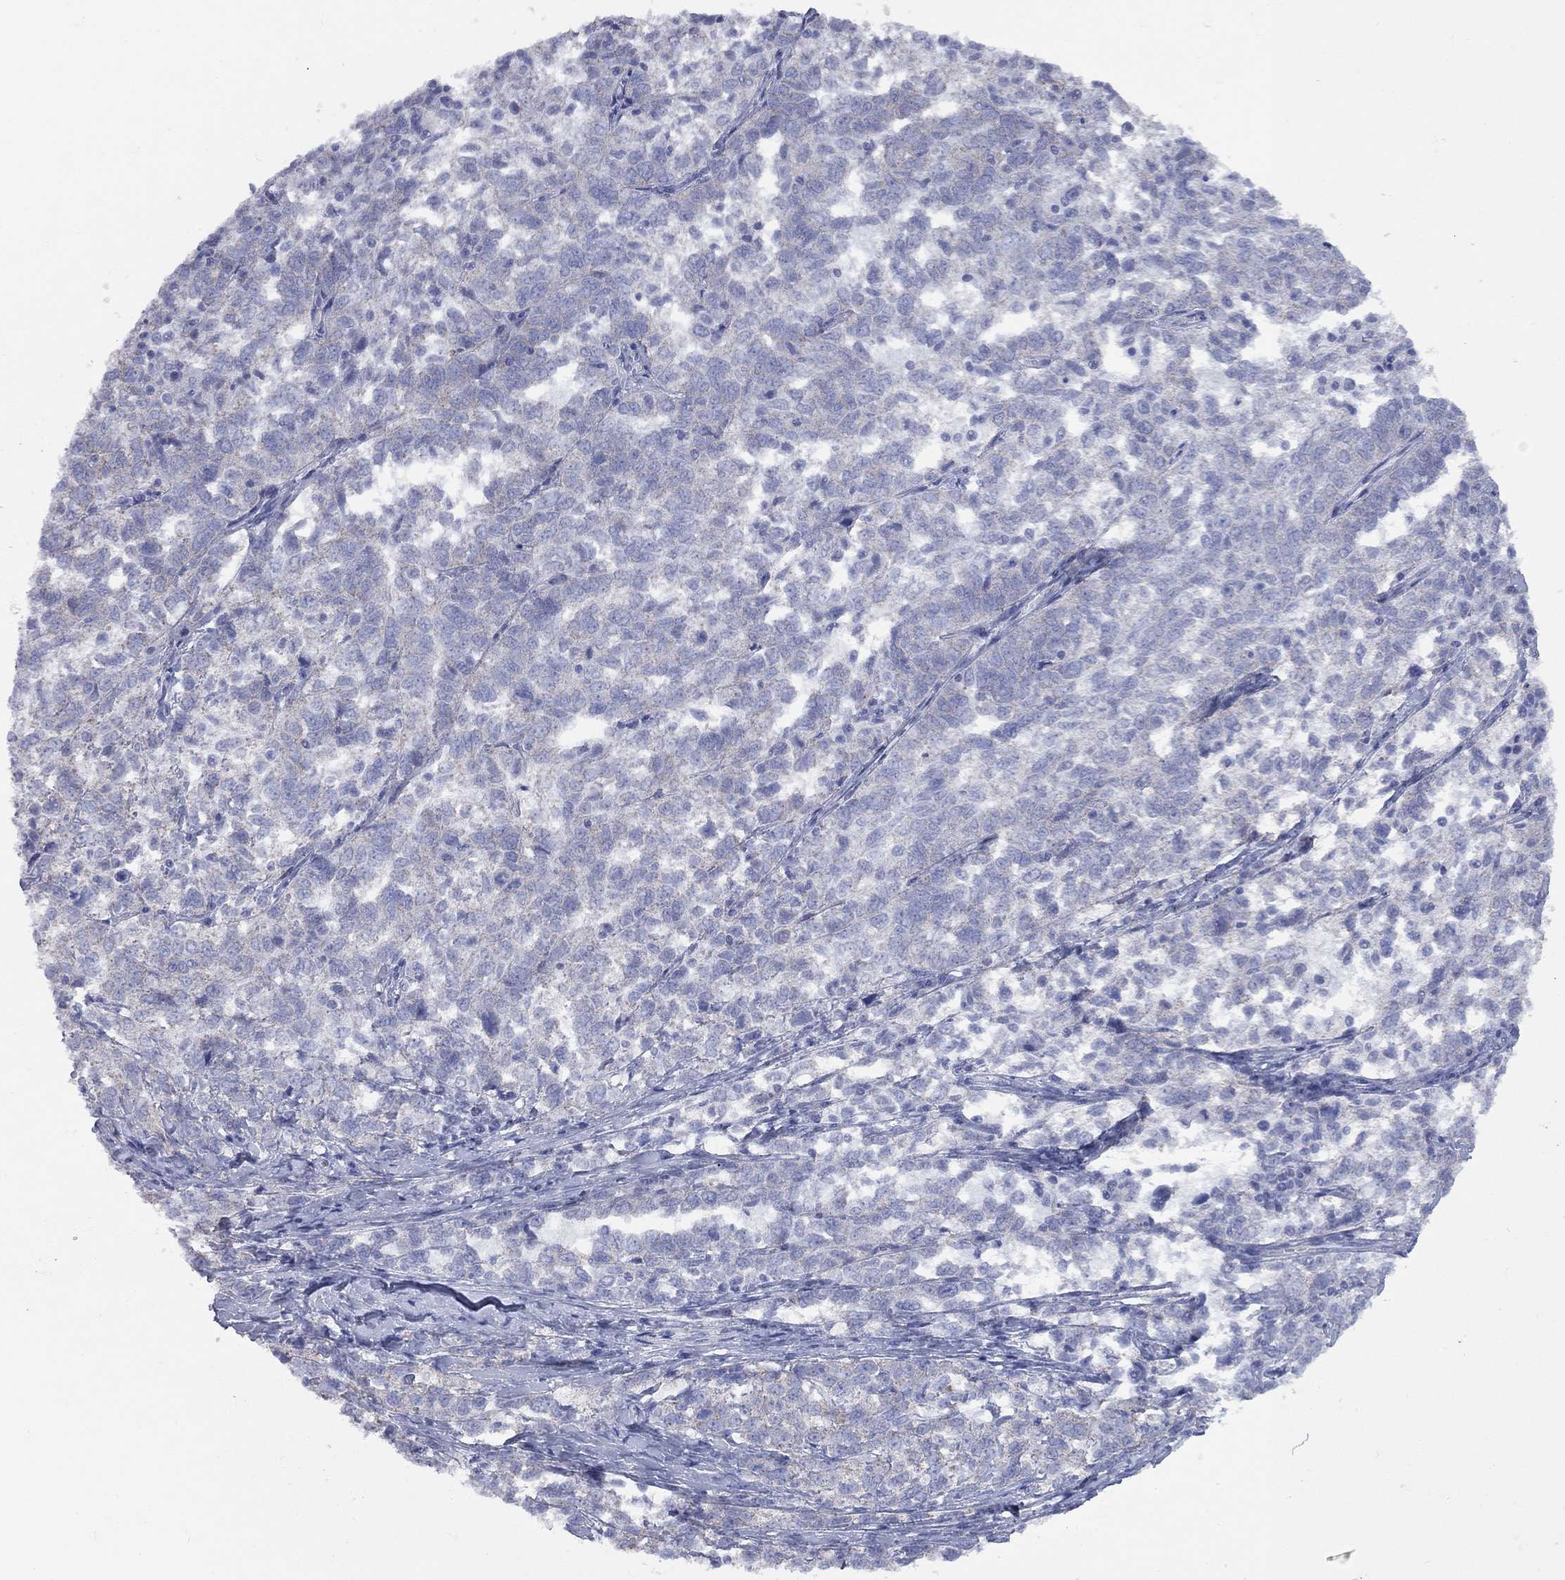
{"staining": {"intensity": "negative", "quantity": "none", "location": "none"}, "tissue": "ovarian cancer", "cell_type": "Tumor cells", "image_type": "cancer", "snomed": [{"axis": "morphology", "description": "Cystadenocarcinoma, serous, NOS"}, {"axis": "topography", "description": "Ovary"}], "caption": "This is an immunohistochemistry (IHC) photomicrograph of human ovarian serous cystadenocarcinoma. There is no positivity in tumor cells.", "gene": "PDZD3", "patient": {"sex": "female", "age": 71}}